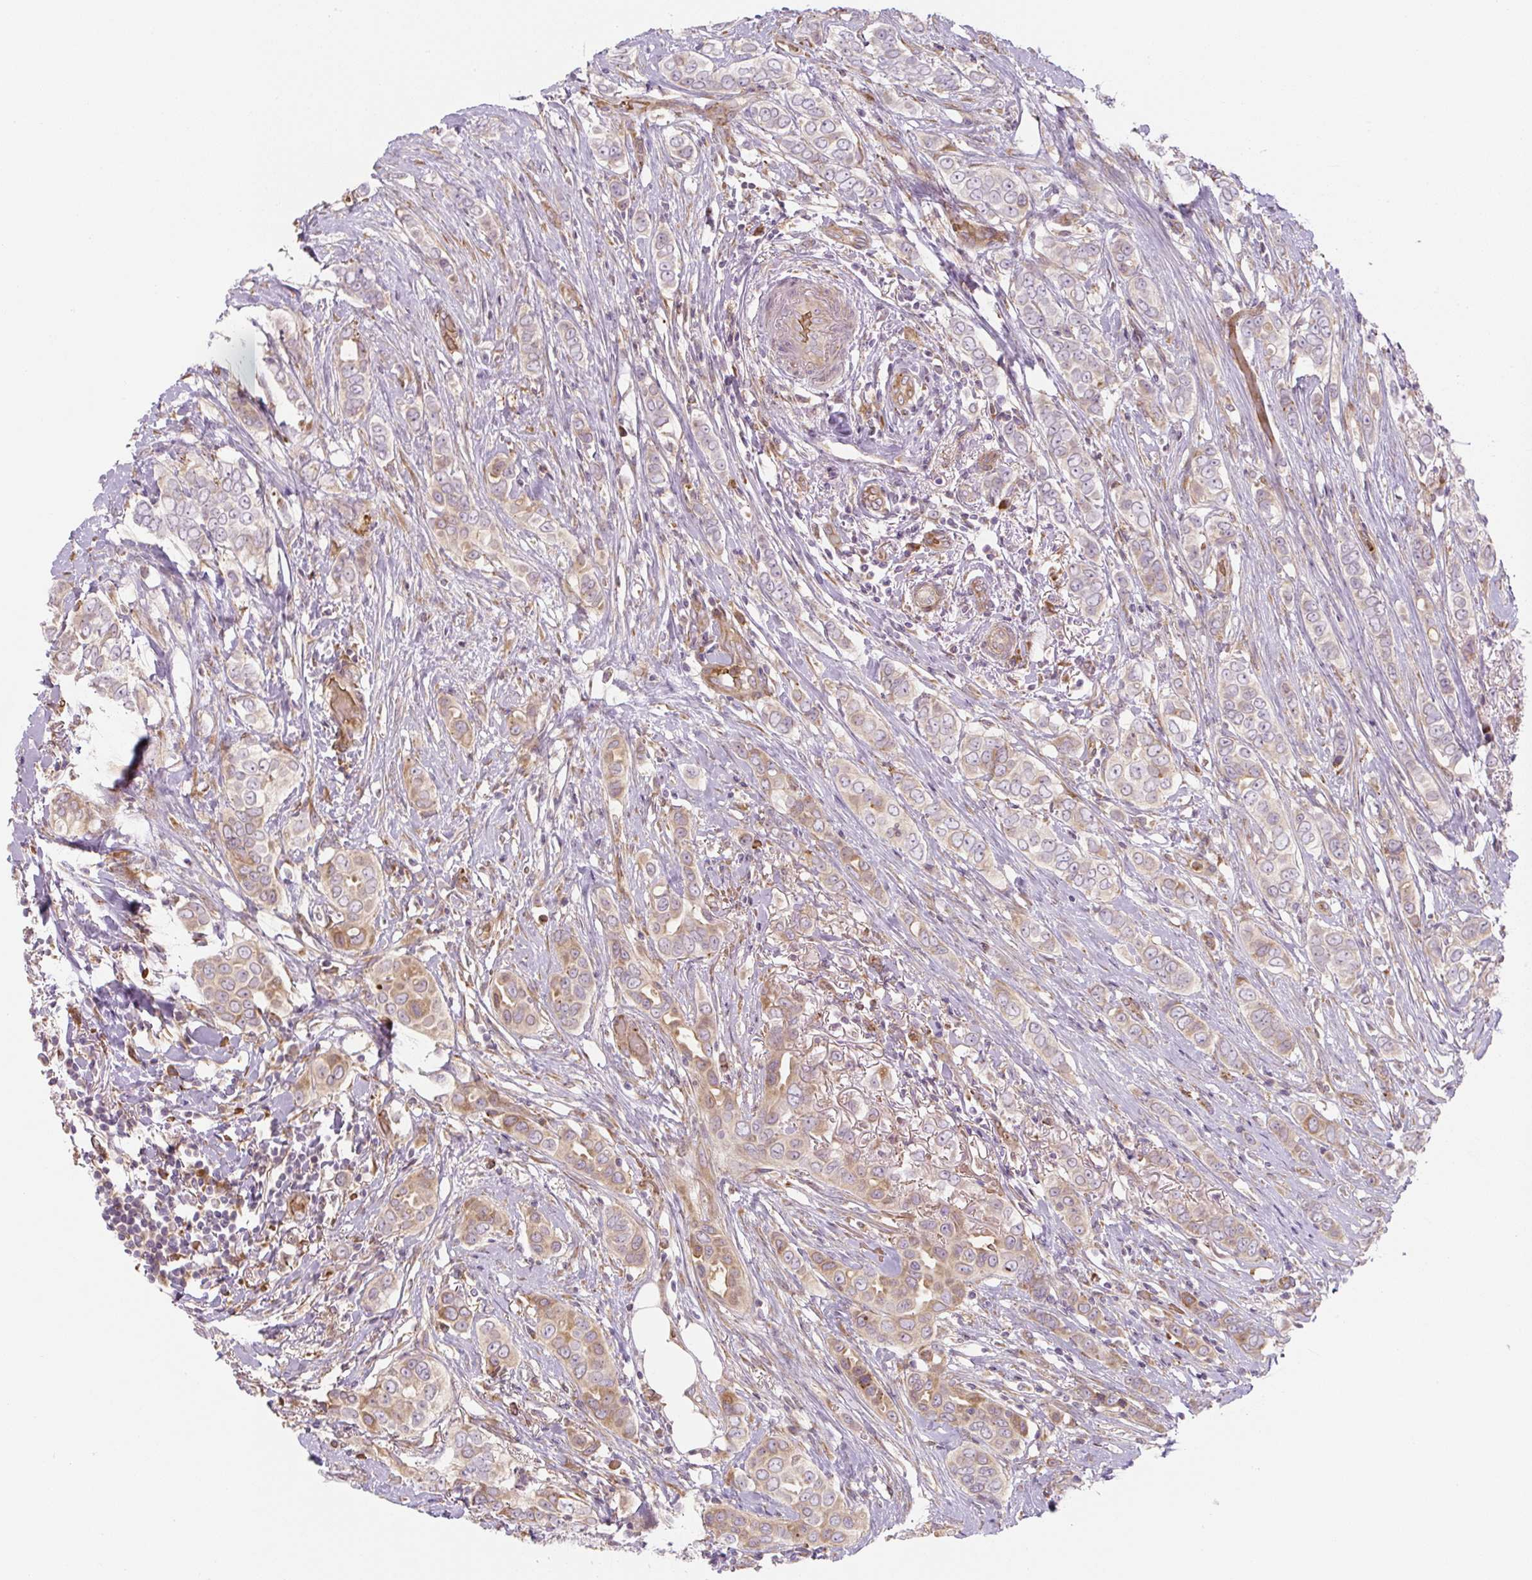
{"staining": {"intensity": "weak", "quantity": "<25%", "location": "cytoplasmic/membranous"}, "tissue": "breast cancer", "cell_type": "Tumor cells", "image_type": "cancer", "snomed": [{"axis": "morphology", "description": "Lobular carcinoma"}, {"axis": "topography", "description": "Breast"}], "caption": "There is no significant expression in tumor cells of breast cancer.", "gene": "RASA1", "patient": {"sex": "female", "age": 51}}